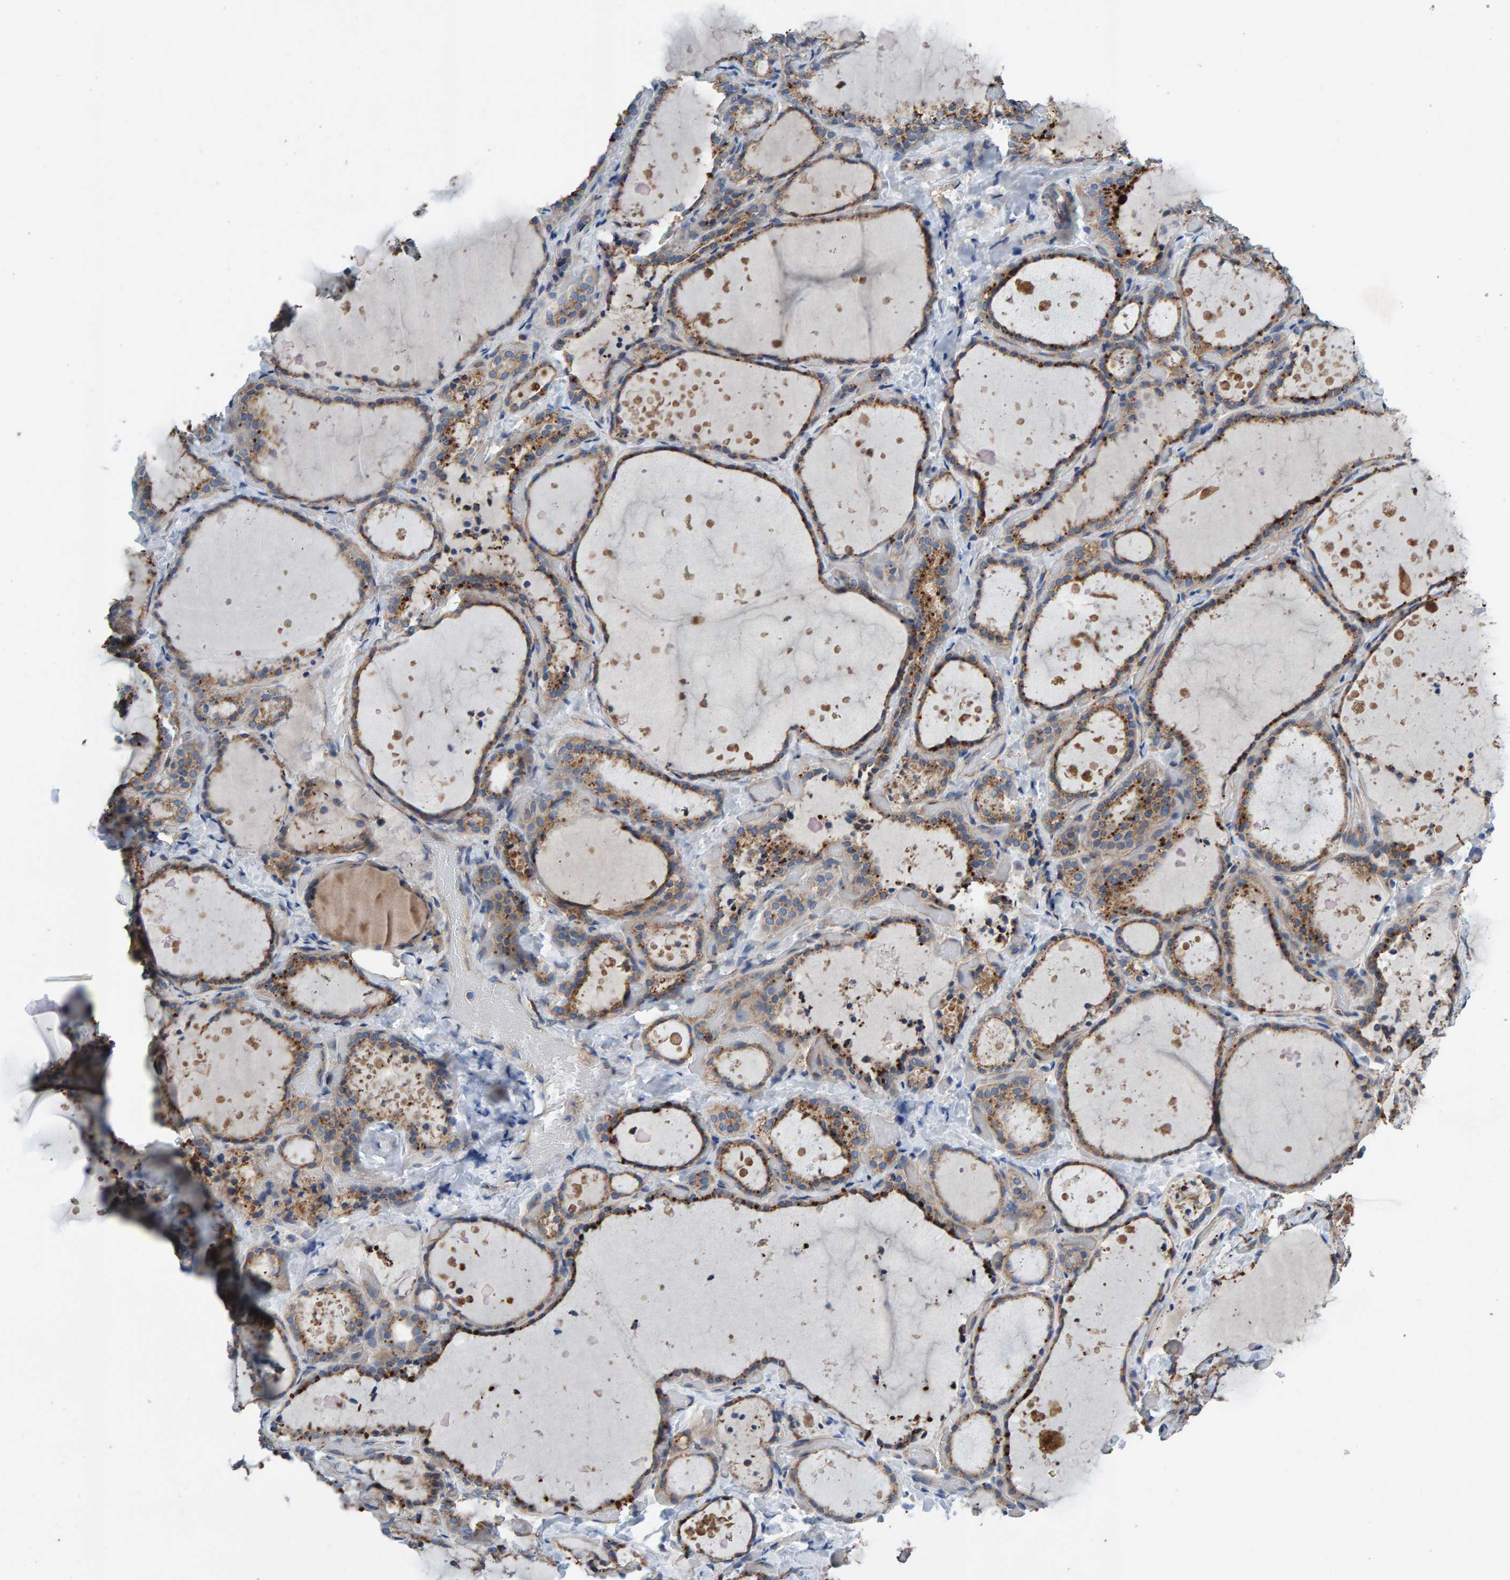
{"staining": {"intensity": "moderate", "quantity": ">75%", "location": "cytoplasmic/membranous"}, "tissue": "thyroid gland", "cell_type": "Glandular cells", "image_type": "normal", "snomed": [{"axis": "morphology", "description": "Normal tissue, NOS"}, {"axis": "topography", "description": "Thyroid gland"}], "caption": "Thyroid gland stained with DAB immunohistochemistry displays medium levels of moderate cytoplasmic/membranous expression in approximately >75% of glandular cells. (IHC, brightfield microscopy, high magnification).", "gene": "MKLN1", "patient": {"sex": "female", "age": 44}}